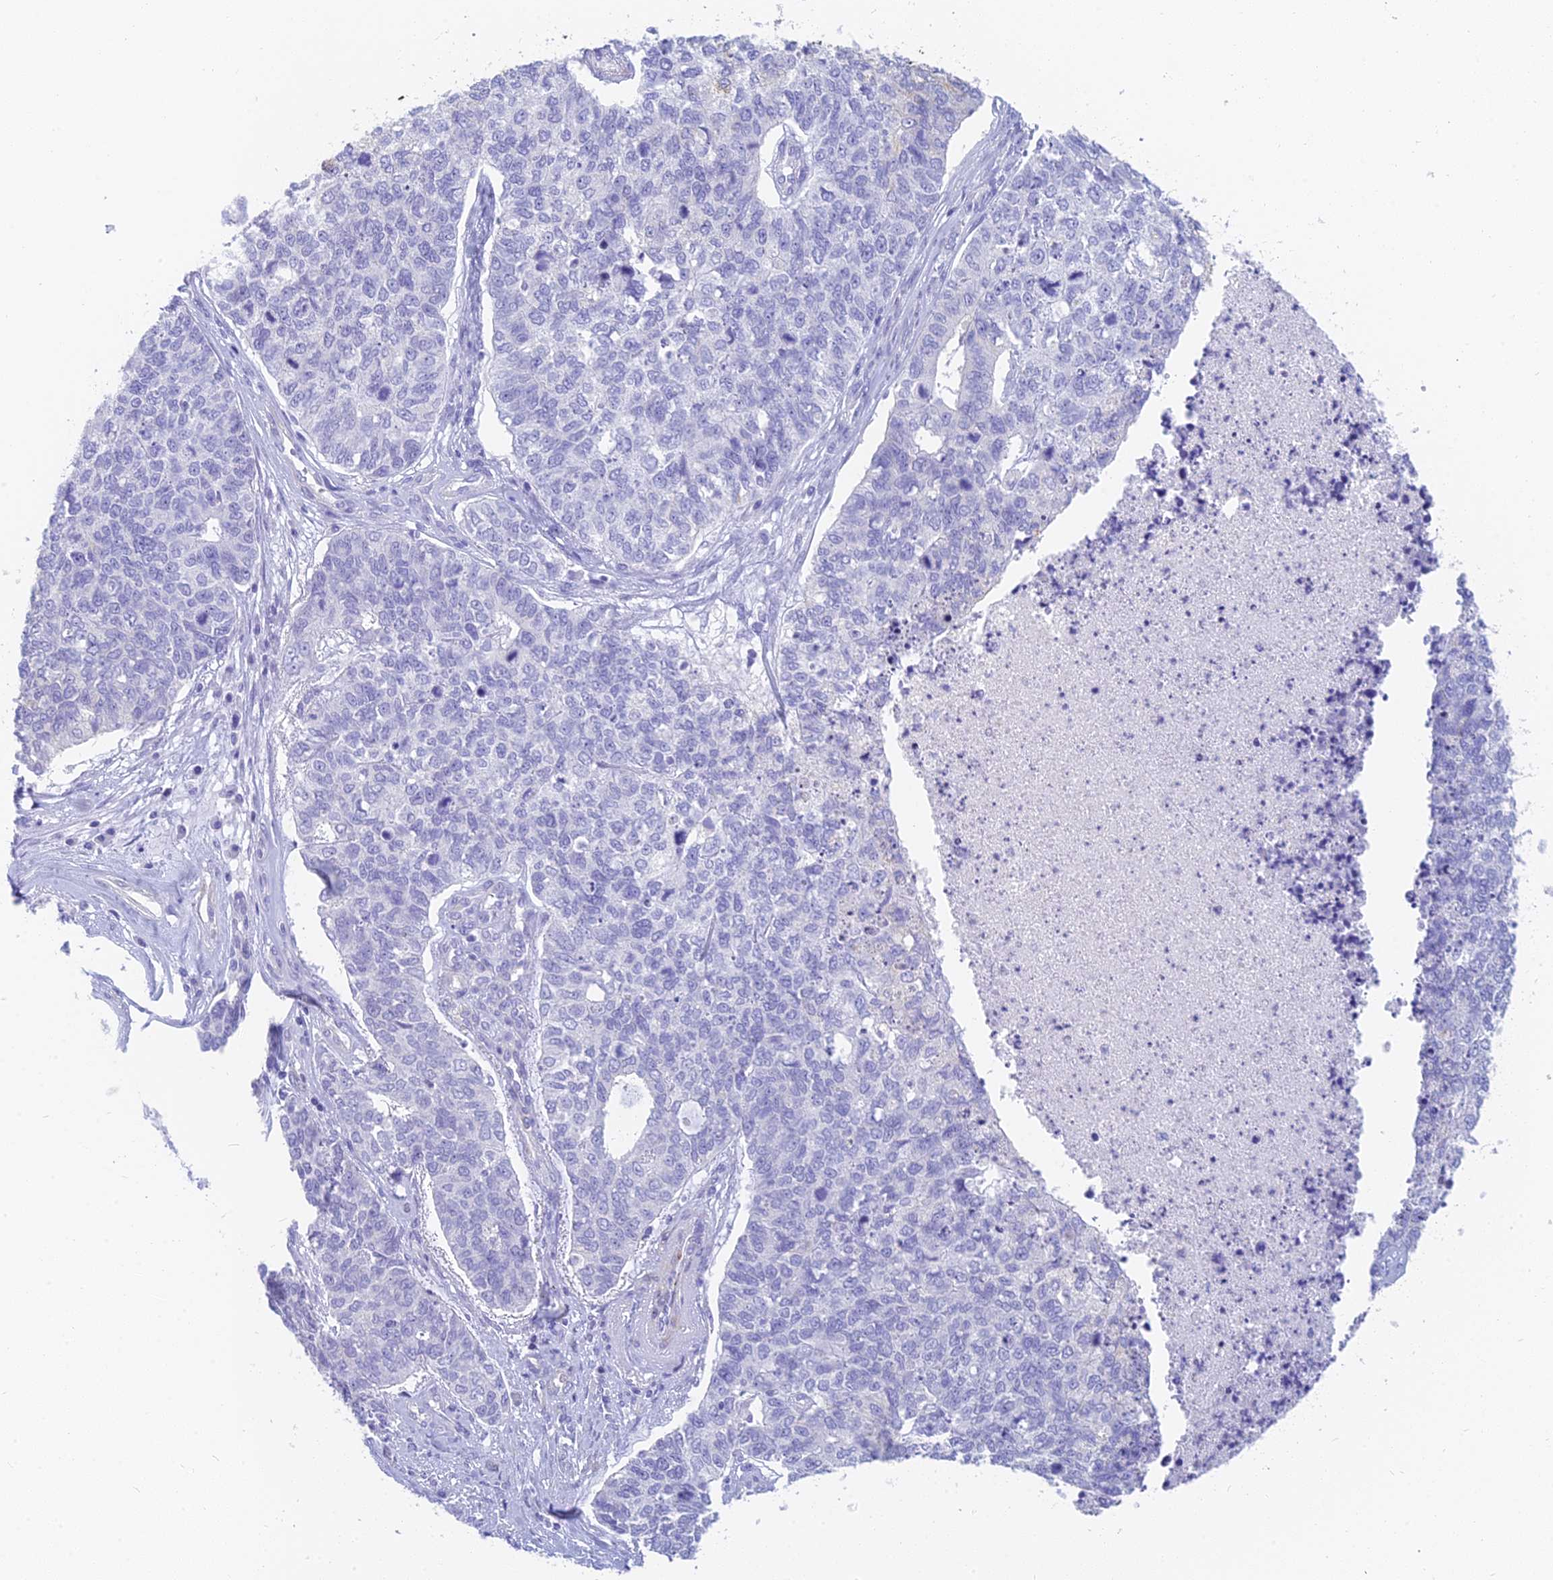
{"staining": {"intensity": "negative", "quantity": "none", "location": "none"}, "tissue": "cervical cancer", "cell_type": "Tumor cells", "image_type": "cancer", "snomed": [{"axis": "morphology", "description": "Squamous cell carcinoma, NOS"}, {"axis": "topography", "description": "Cervix"}], "caption": "There is no significant expression in tumor cells of cervical squamous cell carcinoma.", "gene": "SLC36A2", "patient": {"sex": "female", "age": 63}}